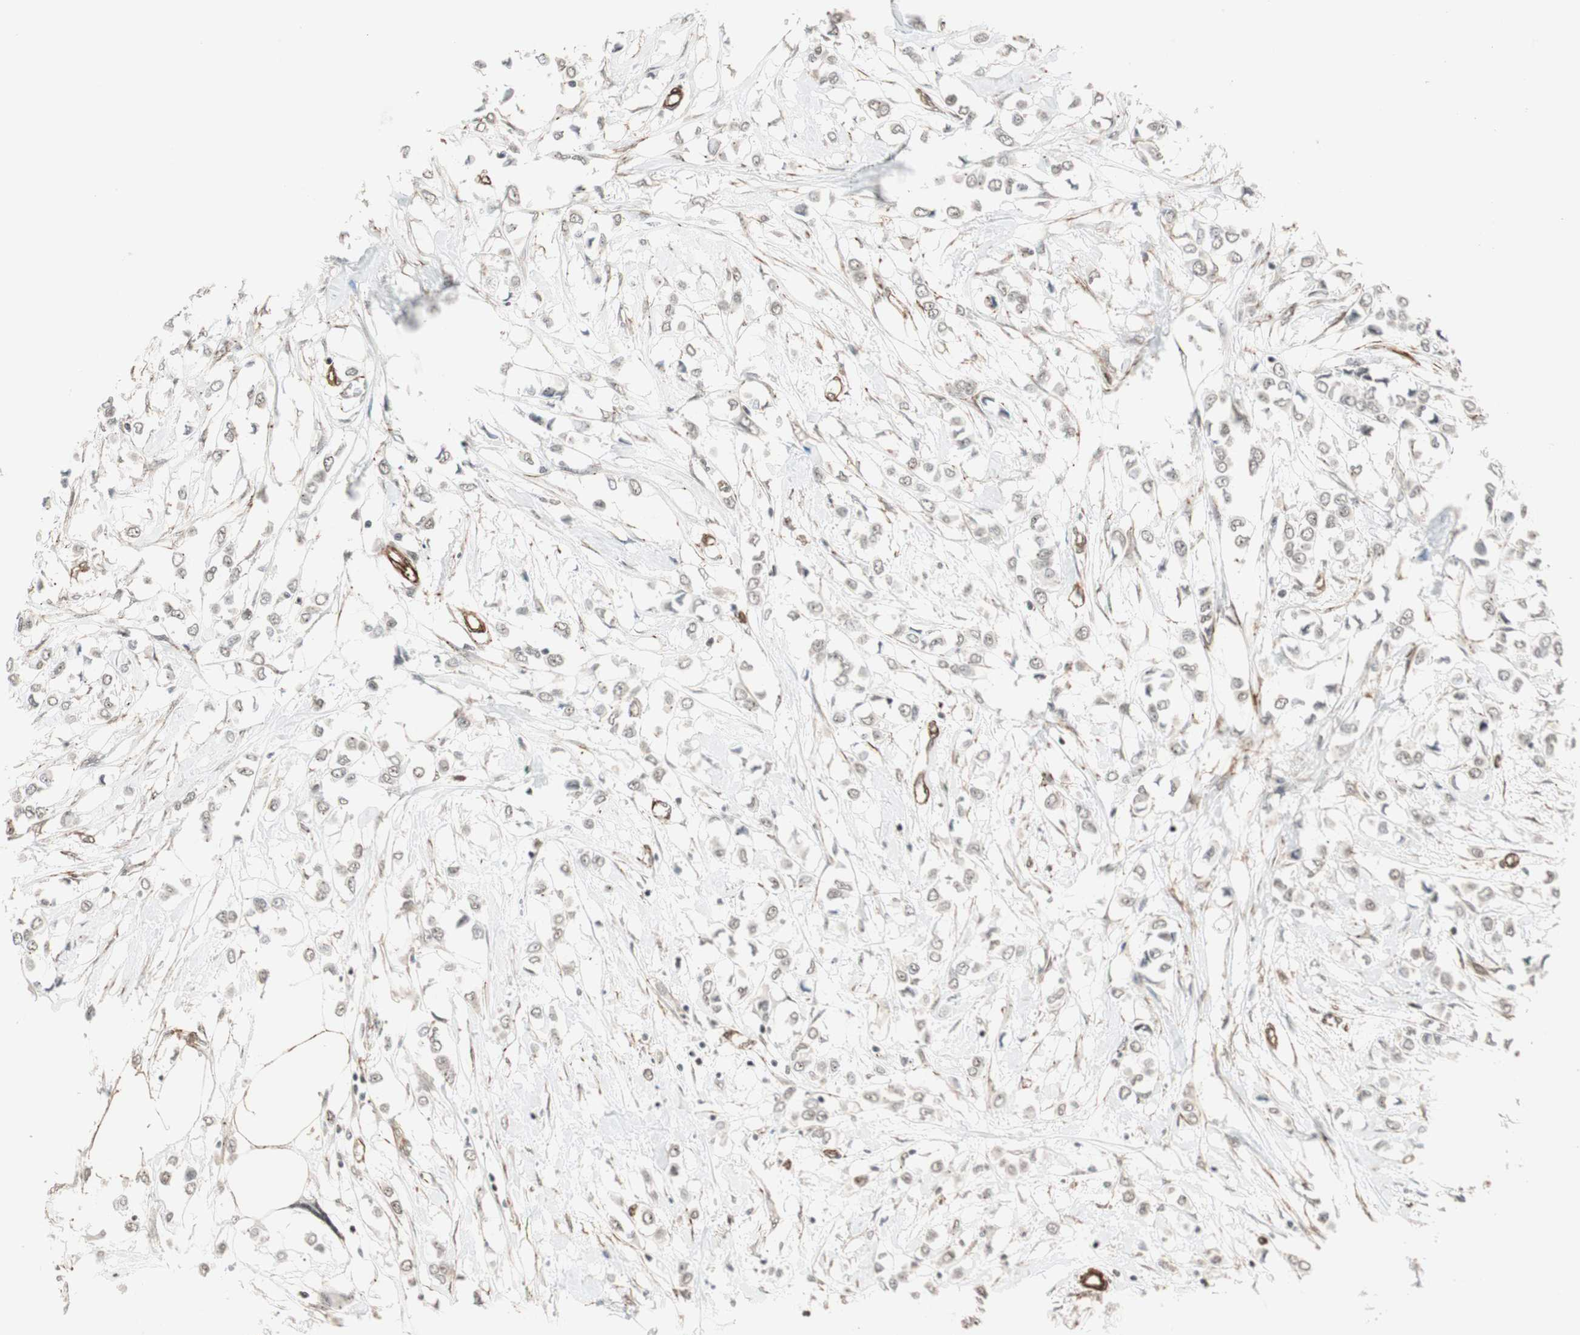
{"staining": {"intensity": "negative", "quantity": "none", "location": "none"}, "tissue": "breast cancer", "cell_type": "Tumor cells", "image_type": "cancer", "snomed": [{"axis": "morphology", "description": "Lobular carcinoma"}, {"axis": "topography", "description": "Breast"}], "caption": "Protein analysis of breast cancer reveals no significant expression in tumor cells.", "gene": "CDK19", "patient": {"sex": "female", "age": 51}}